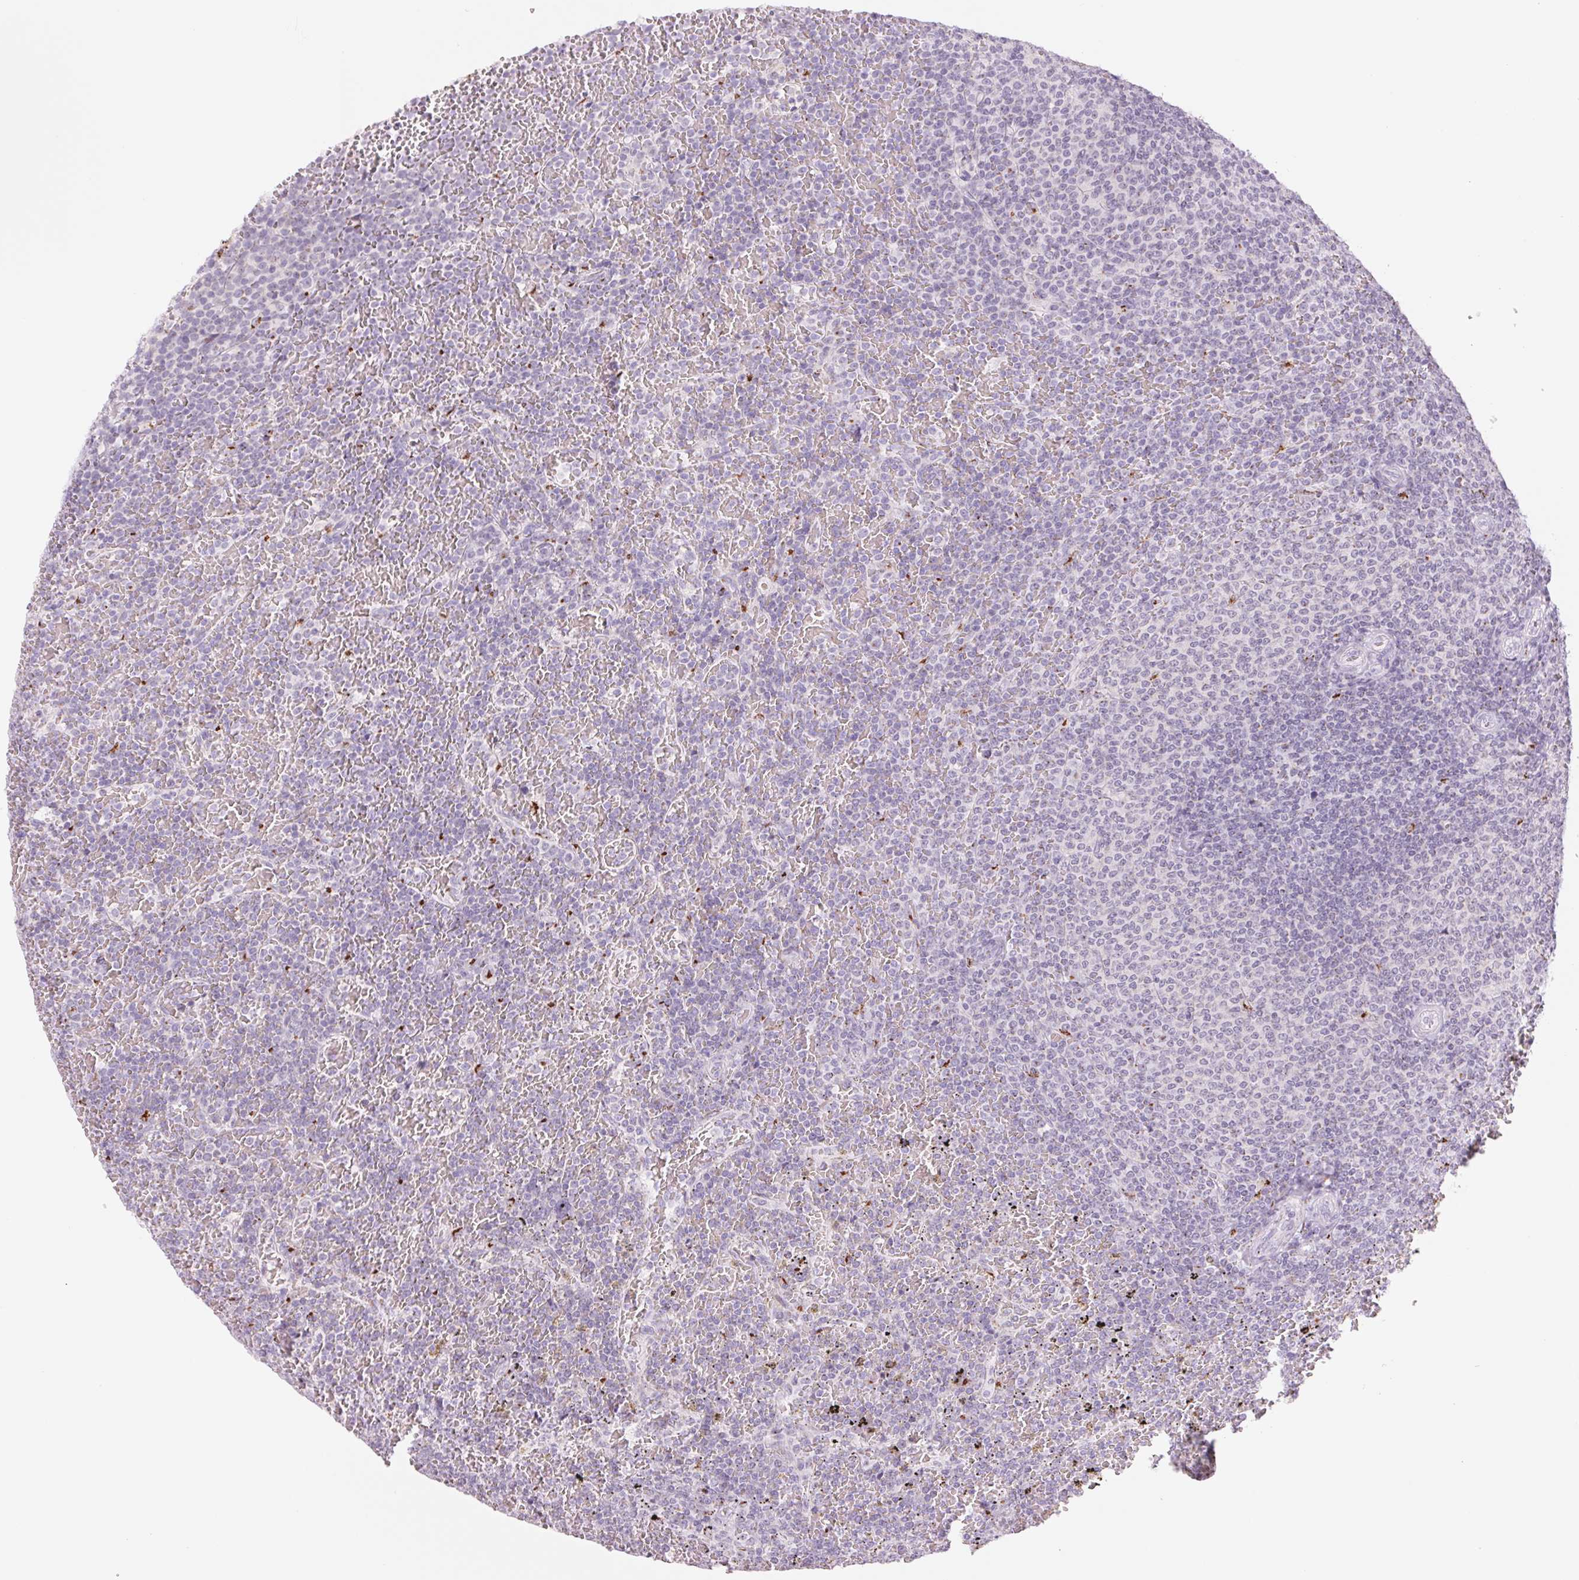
{"staining": {"intensity": "negative", "quantity": "none", "location": "none"}, "tissue": "lymphoma", "cell_type": "Tumor cells", "image_type": "cancer", "snomed": [{"axis": "morphology", "description": "Malignant lymphoma, non-Hodgkin's type, Low grade"}, {"axis": "topography", "description": "Spleen"}], "caption": "Immunohistochemical staining of human low-grade malignant lymphoma, non-Hodgkin's type shows no significant staining in tumor cells.", "gene": "GALNT7", "patient": {"sex": "female", "age": 77}}